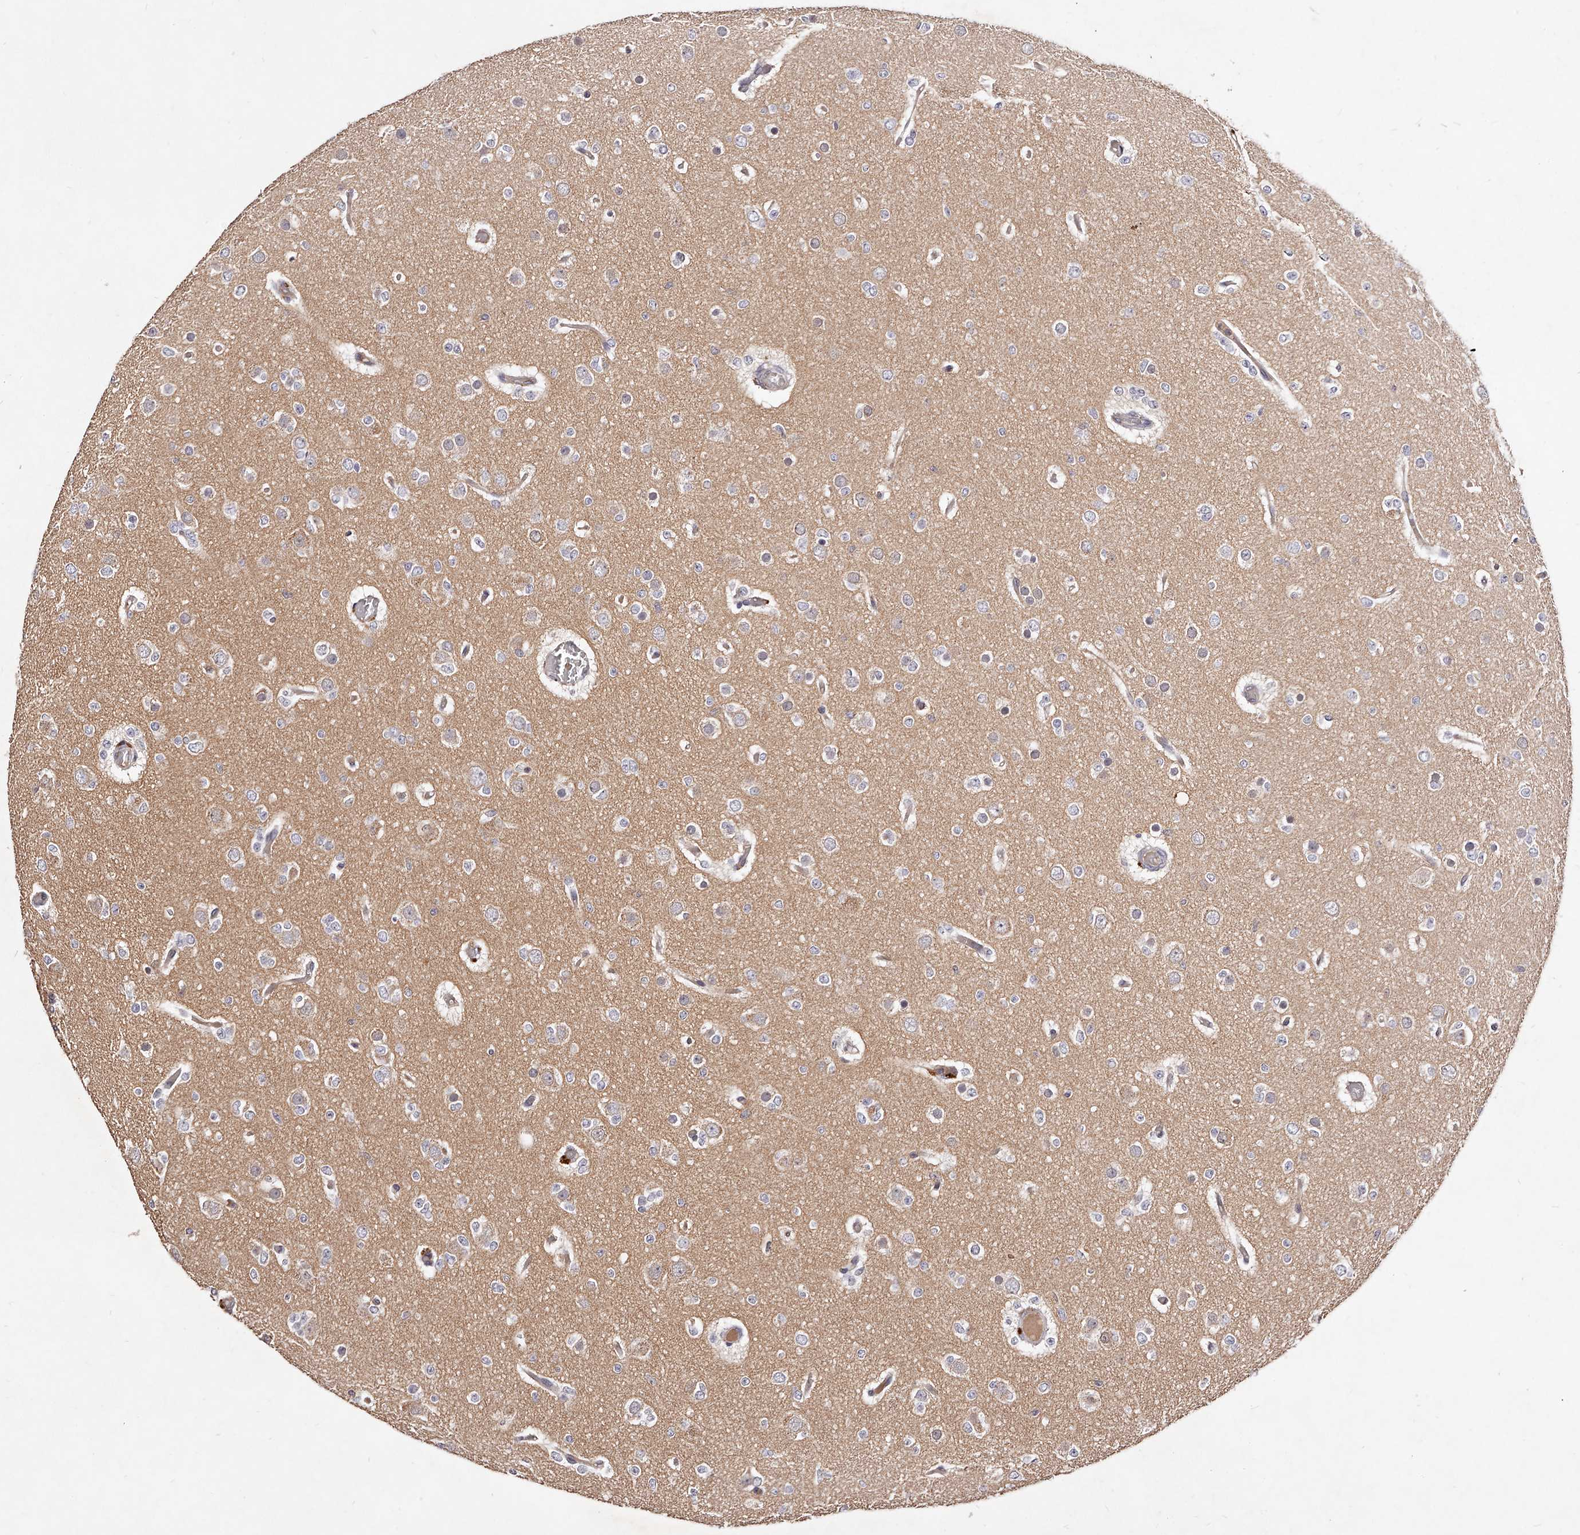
{"staining": {"intensity": "weak", "quantity": "<25%", "location": "cytoplasmic/membranous"}, "tissue": "glioma", "cell_type": "Tumor cells", "image_type": "cancer", "snomed": [{"axis": "morphology", "description": "Glioma, malignant, Low grade"}, {"axis": "topography", "description": "Brain"}], "caption": "Photomicrograph shows no significant protein staining in tumor cells of glioma. (IHC, brightfield microscopy, high magnification).", "gene": "PHACTR1", "patient": {"sex": "female", "age": 22}}